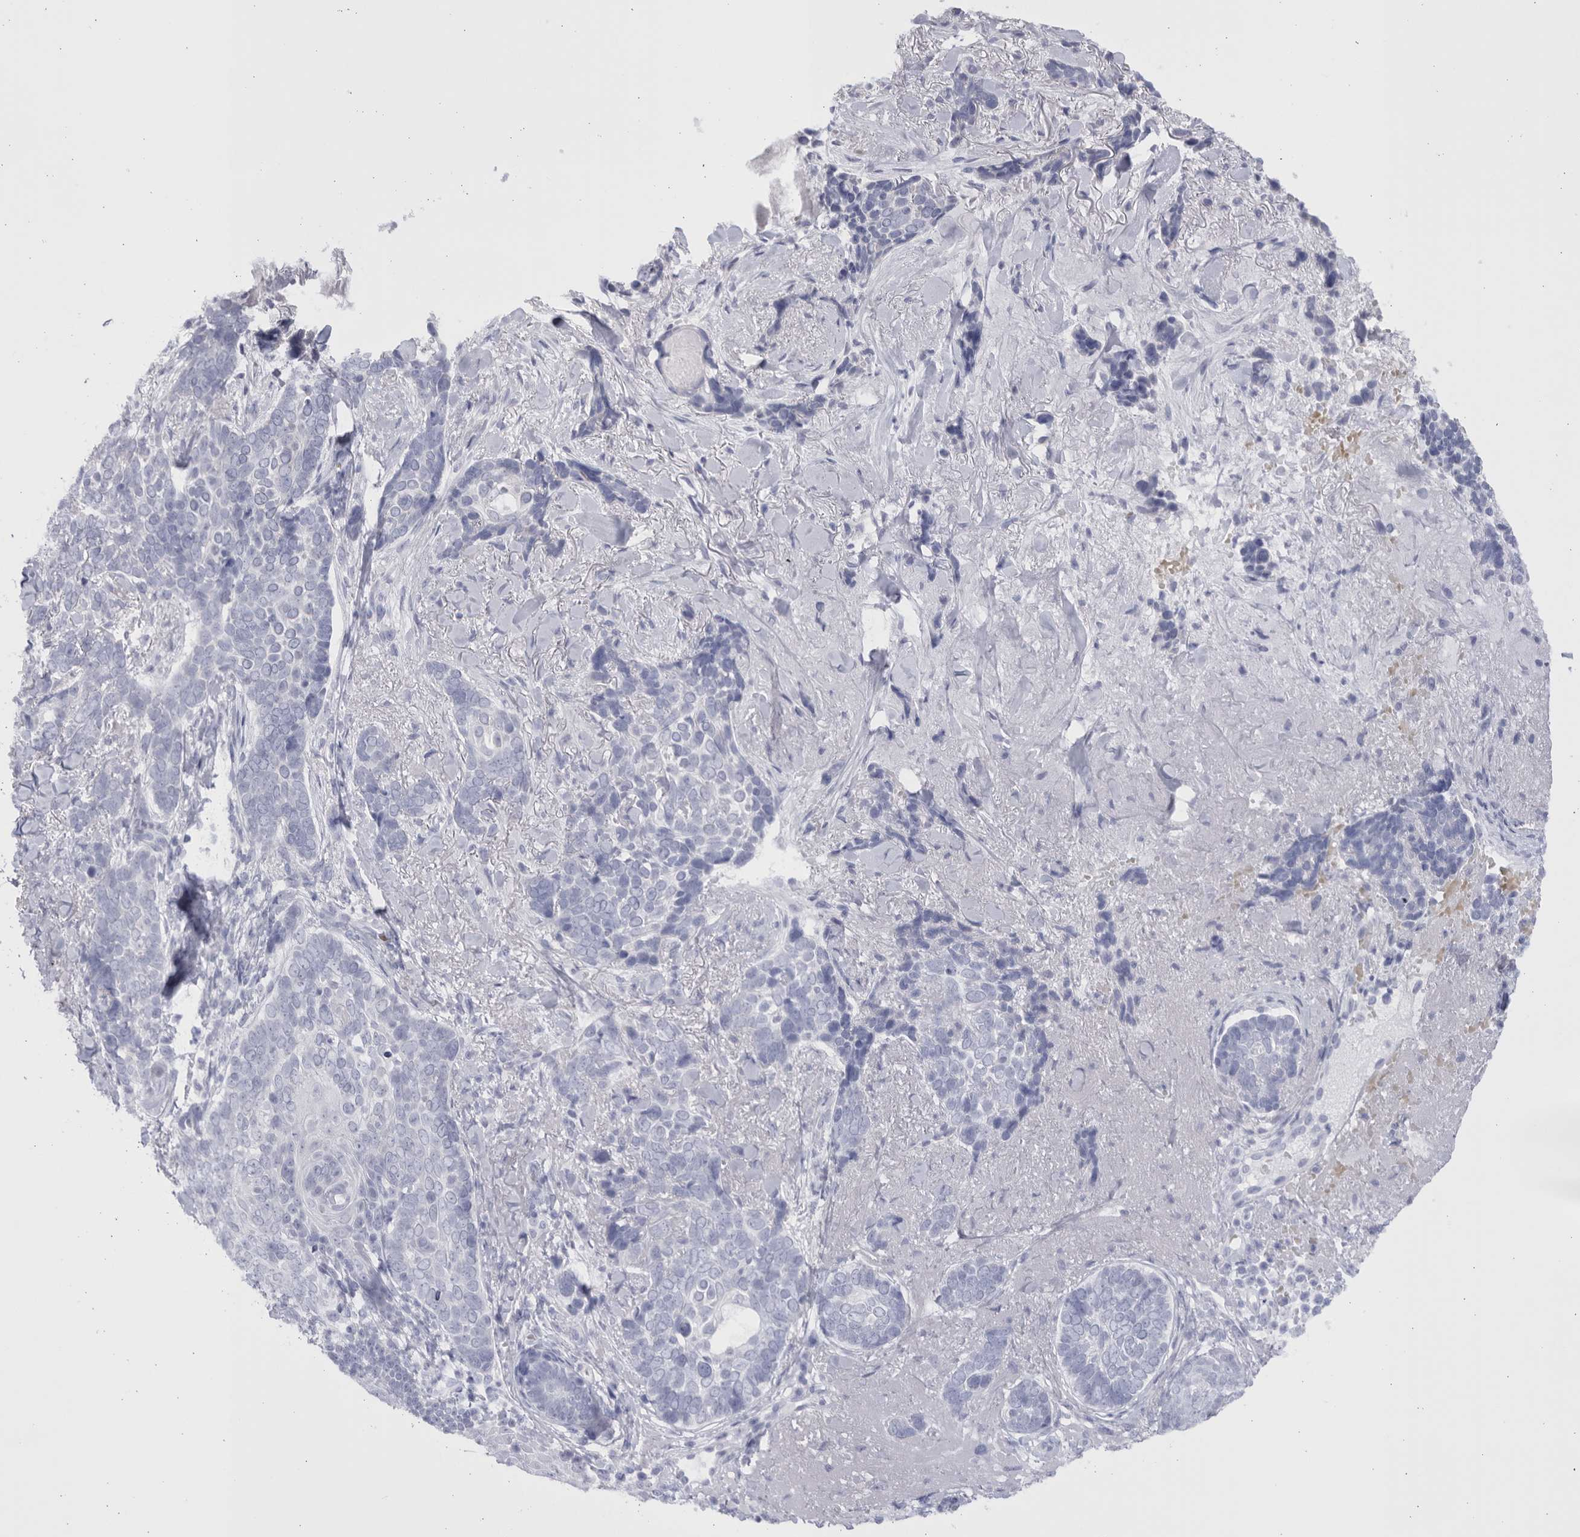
{"staining": {"intensity": "negative", "quantity": "none", "location": "none"}, "tissue": "skin cancer", "cell_type": "Tumor cells", "image_type": "cancer", "snomed": [{"axis": "morphology", "description": "Basal cell carcinoma"}, {"axis": "topography", "description": "Skin"}], "caption": "Protein analysis of skin cancer exhibits no significant staining in tumor cells.", "gene": "CCDC181", "patient": {"sex": "female", "age": 82}}